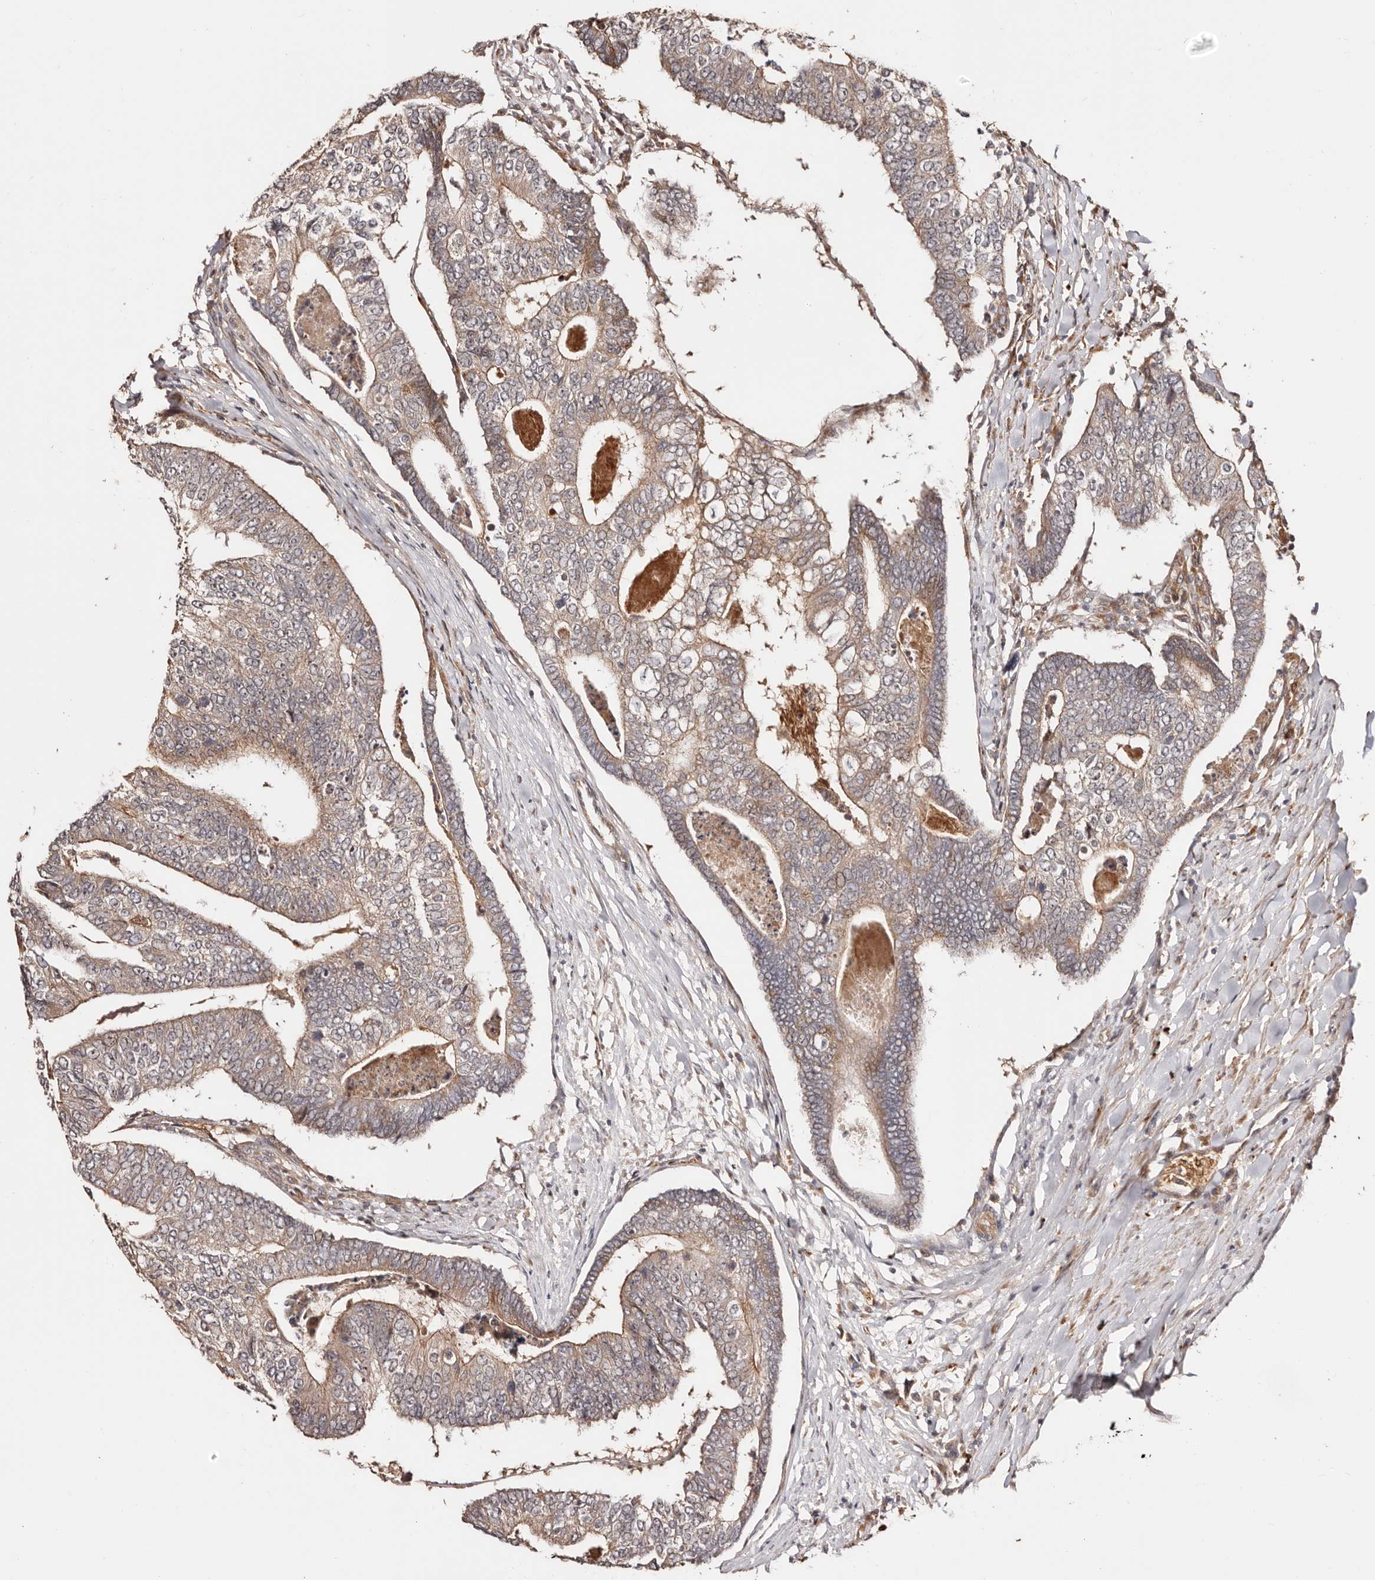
{"staining": {"intensity": "moderate", "quantity": "25%-75%", "location": "cytoplasmic/membranous"}, "tissue": "colorectal cancer", "cell_type": "Tumor cells", "image_type": "cancer", "snomed": [{"axis": "morphology", "description": "Adenocarcinoma, NOS"}, {"axis": "topography", "description": "Colon"}], "caption": "Immunohistochemical staining of adenocarcinoma (colorectal) displays medium levels of moderate cytoplasmic/membranous protein positivity in about 25%-75% of tumor cells.", "gene": "PTPN22", "patient": {"sex": "female", "age": 67}}